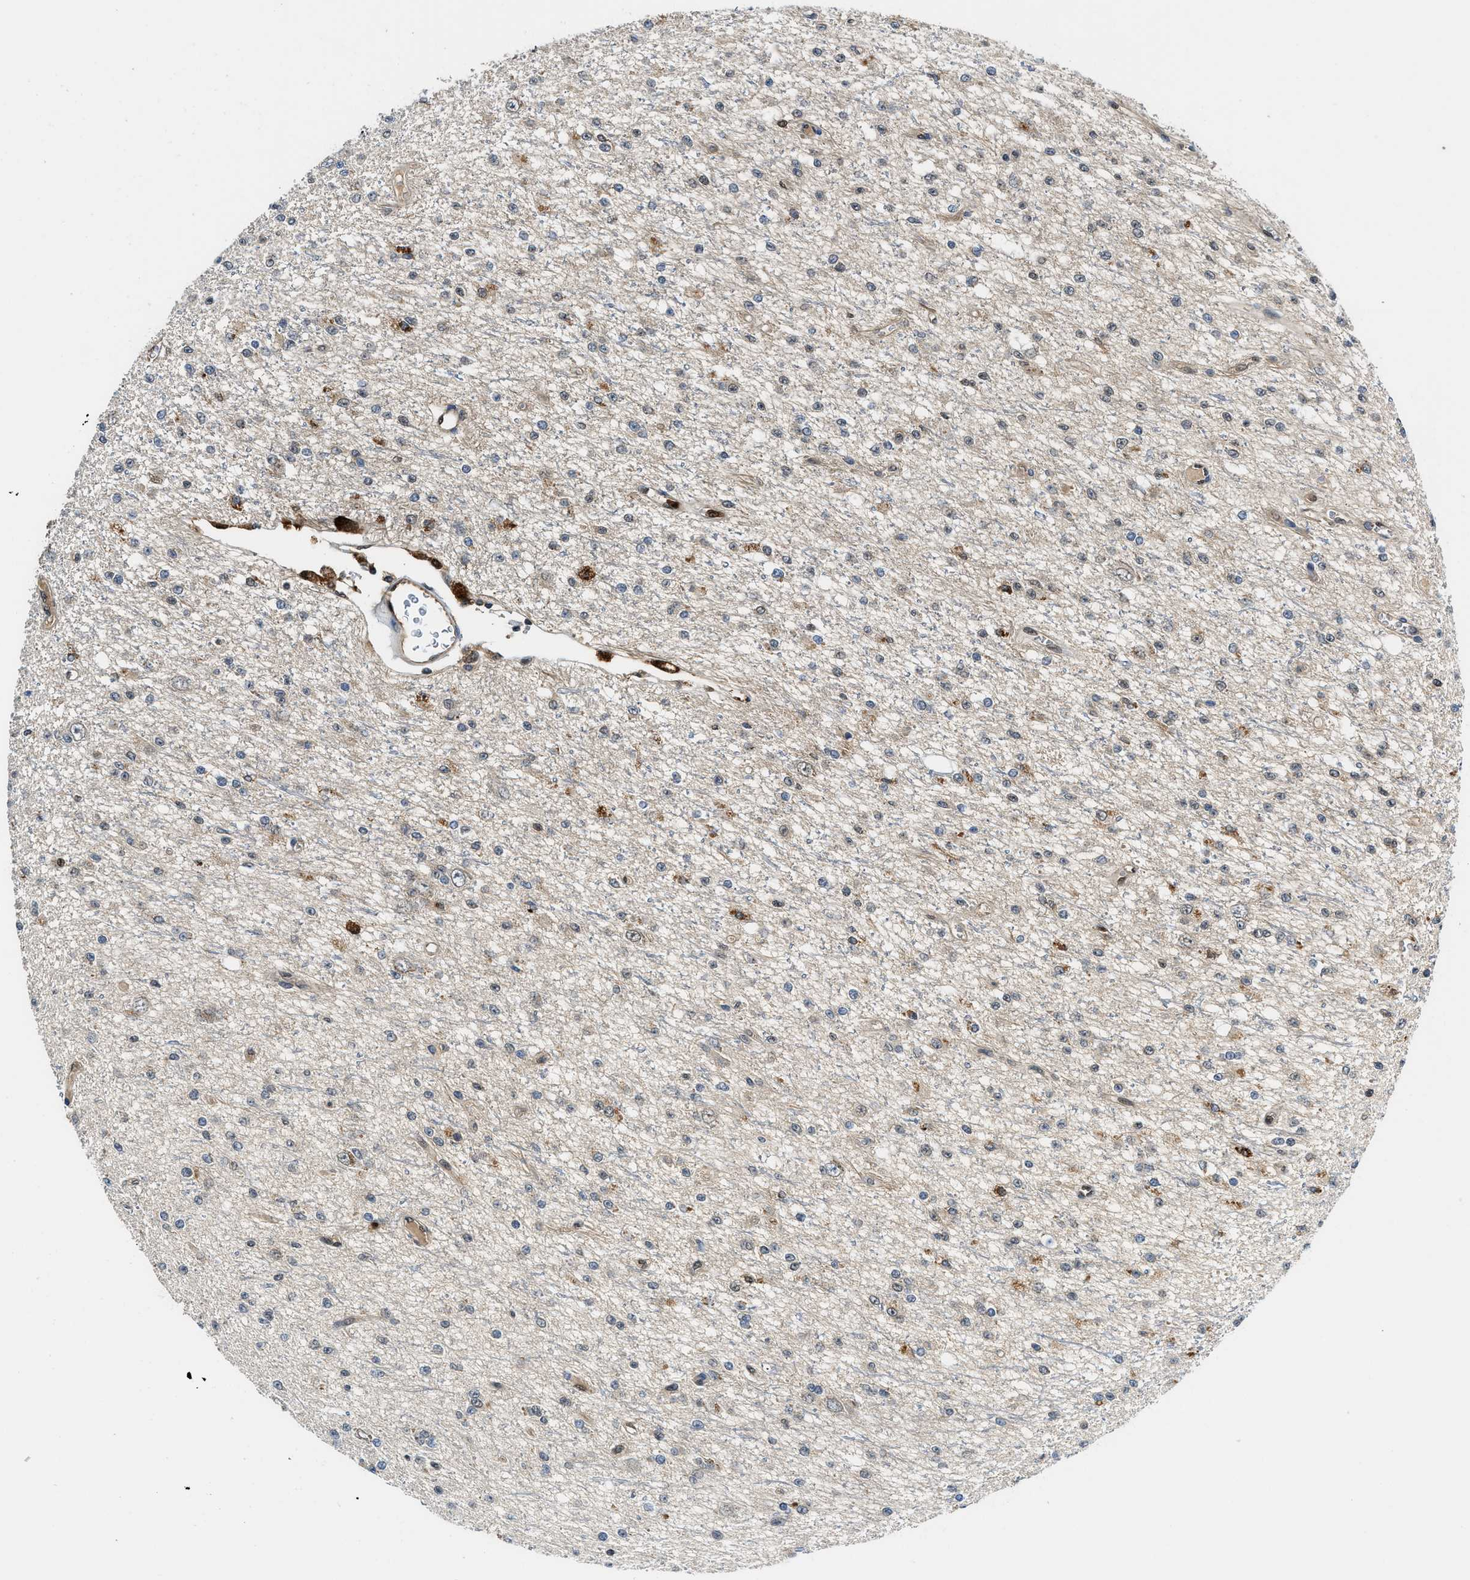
{"staining": {"intensity": "weak", "quantity": "<25%", "location": "cytoplasmic/membranous"}, "tissue": "glioma", "cell_type": "Tumor cells", "image_type": "cancer", "snomed": [{"axis": "morphology", "description": "Glioma, malignant, Low grade"}, {"axis": "topography", "description": "Brain"}], "caption": "Immunohistochemistry of human glioma exhibits no staining in tumor cells.", "gene": "LTA4H", "patient": {"sex": "male", "age": 38}}